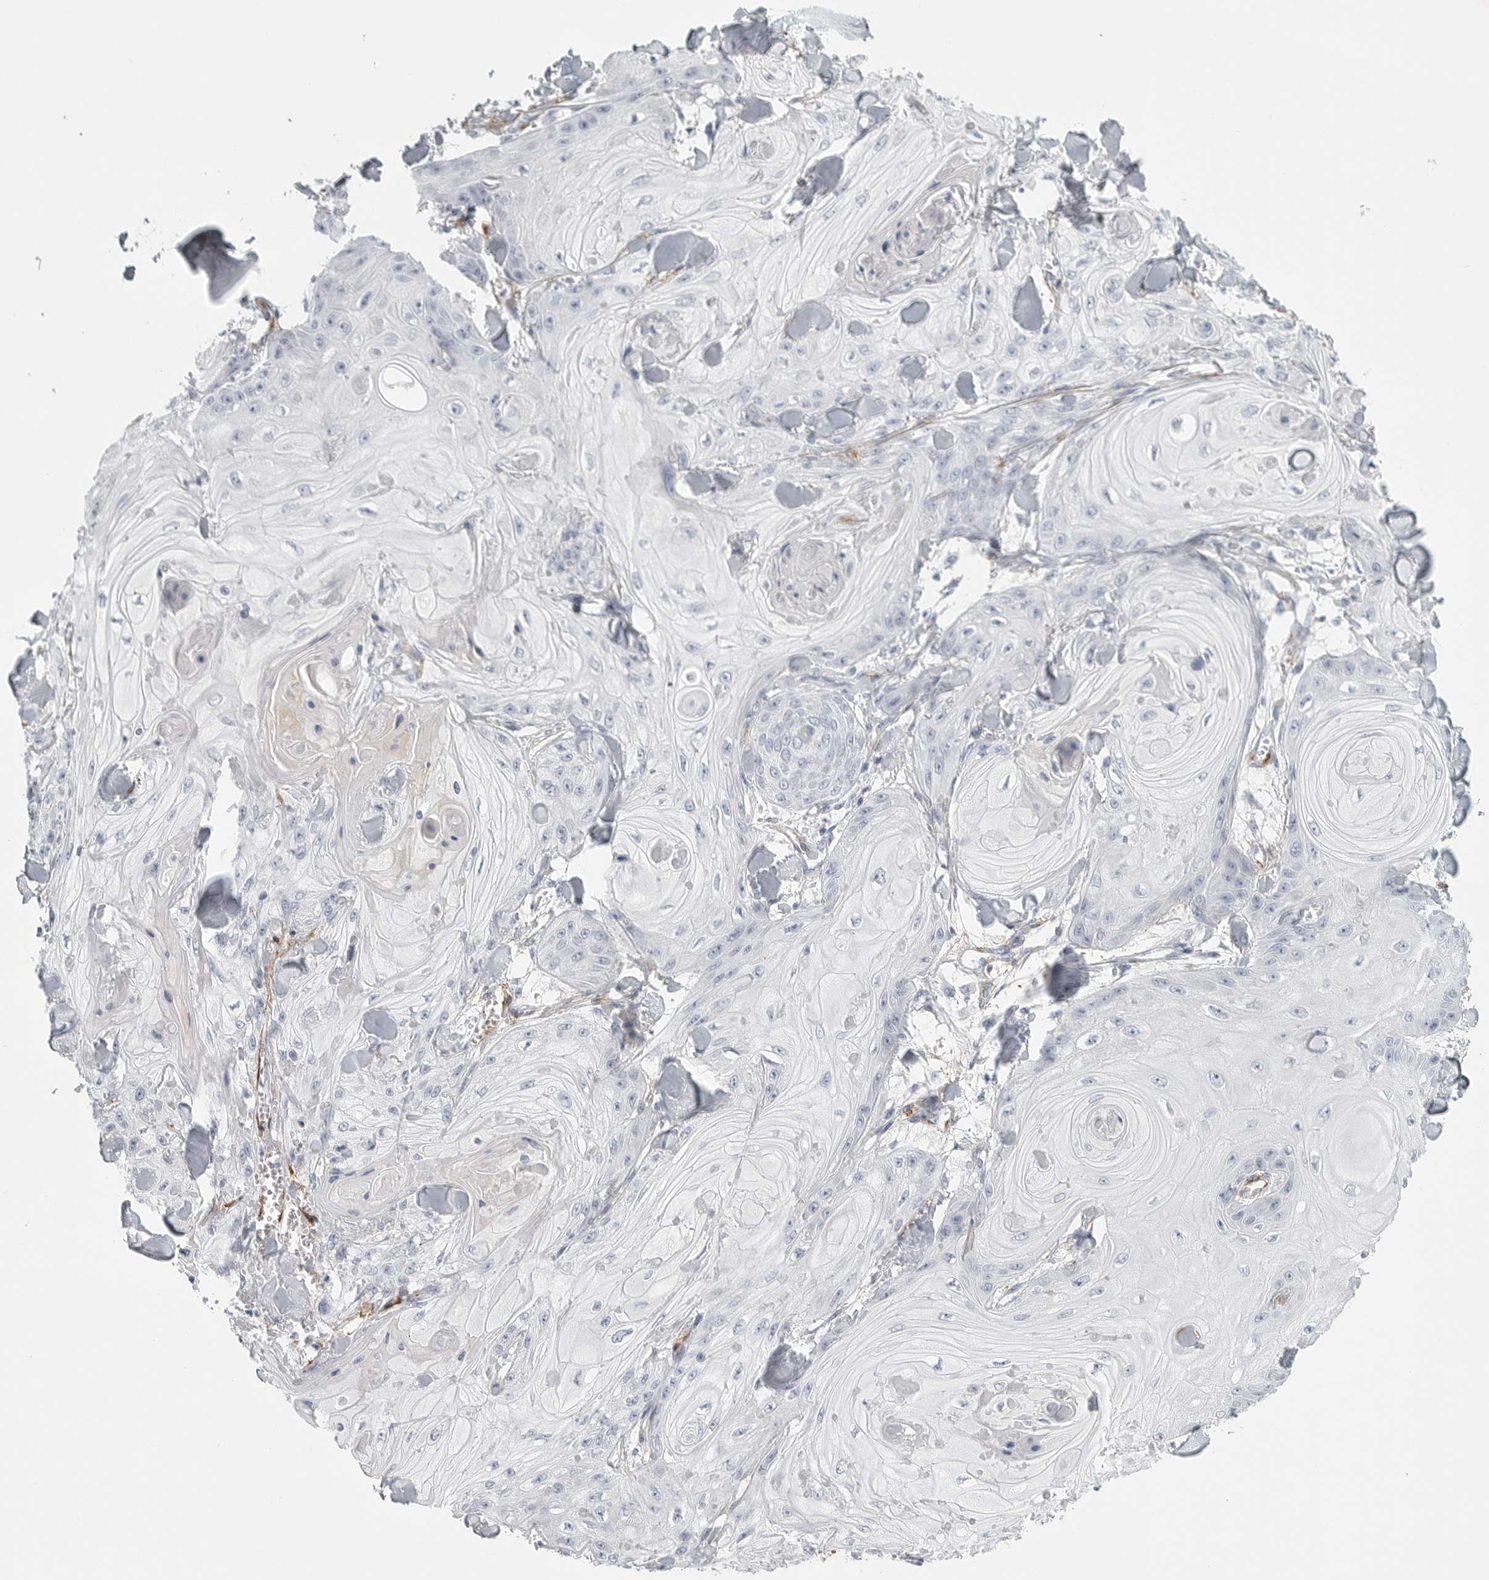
{"staining": {"intensity": "negative", "quantity": "none", "location": "none"}, "tissue": "skin cancer", "cell_type": "Tumor cells", "image_type": "cancer", "snomed": [{"axis": "morphology", "description": "Squamous cell carcinoma, NOS"}, {"axis": "topography", "description": "Skin"}], "caption": "Squamous cell carcinoma (skin) was stained to show a protein in brown. There is no significant expression in tumor cells. (DAB (3,3'-diaminobenzidine) immunohistochemistry visualized using brightfield microscopy, high magnification).", "gene": "TNR", "patient": {"sex": "male", "age": 74}}